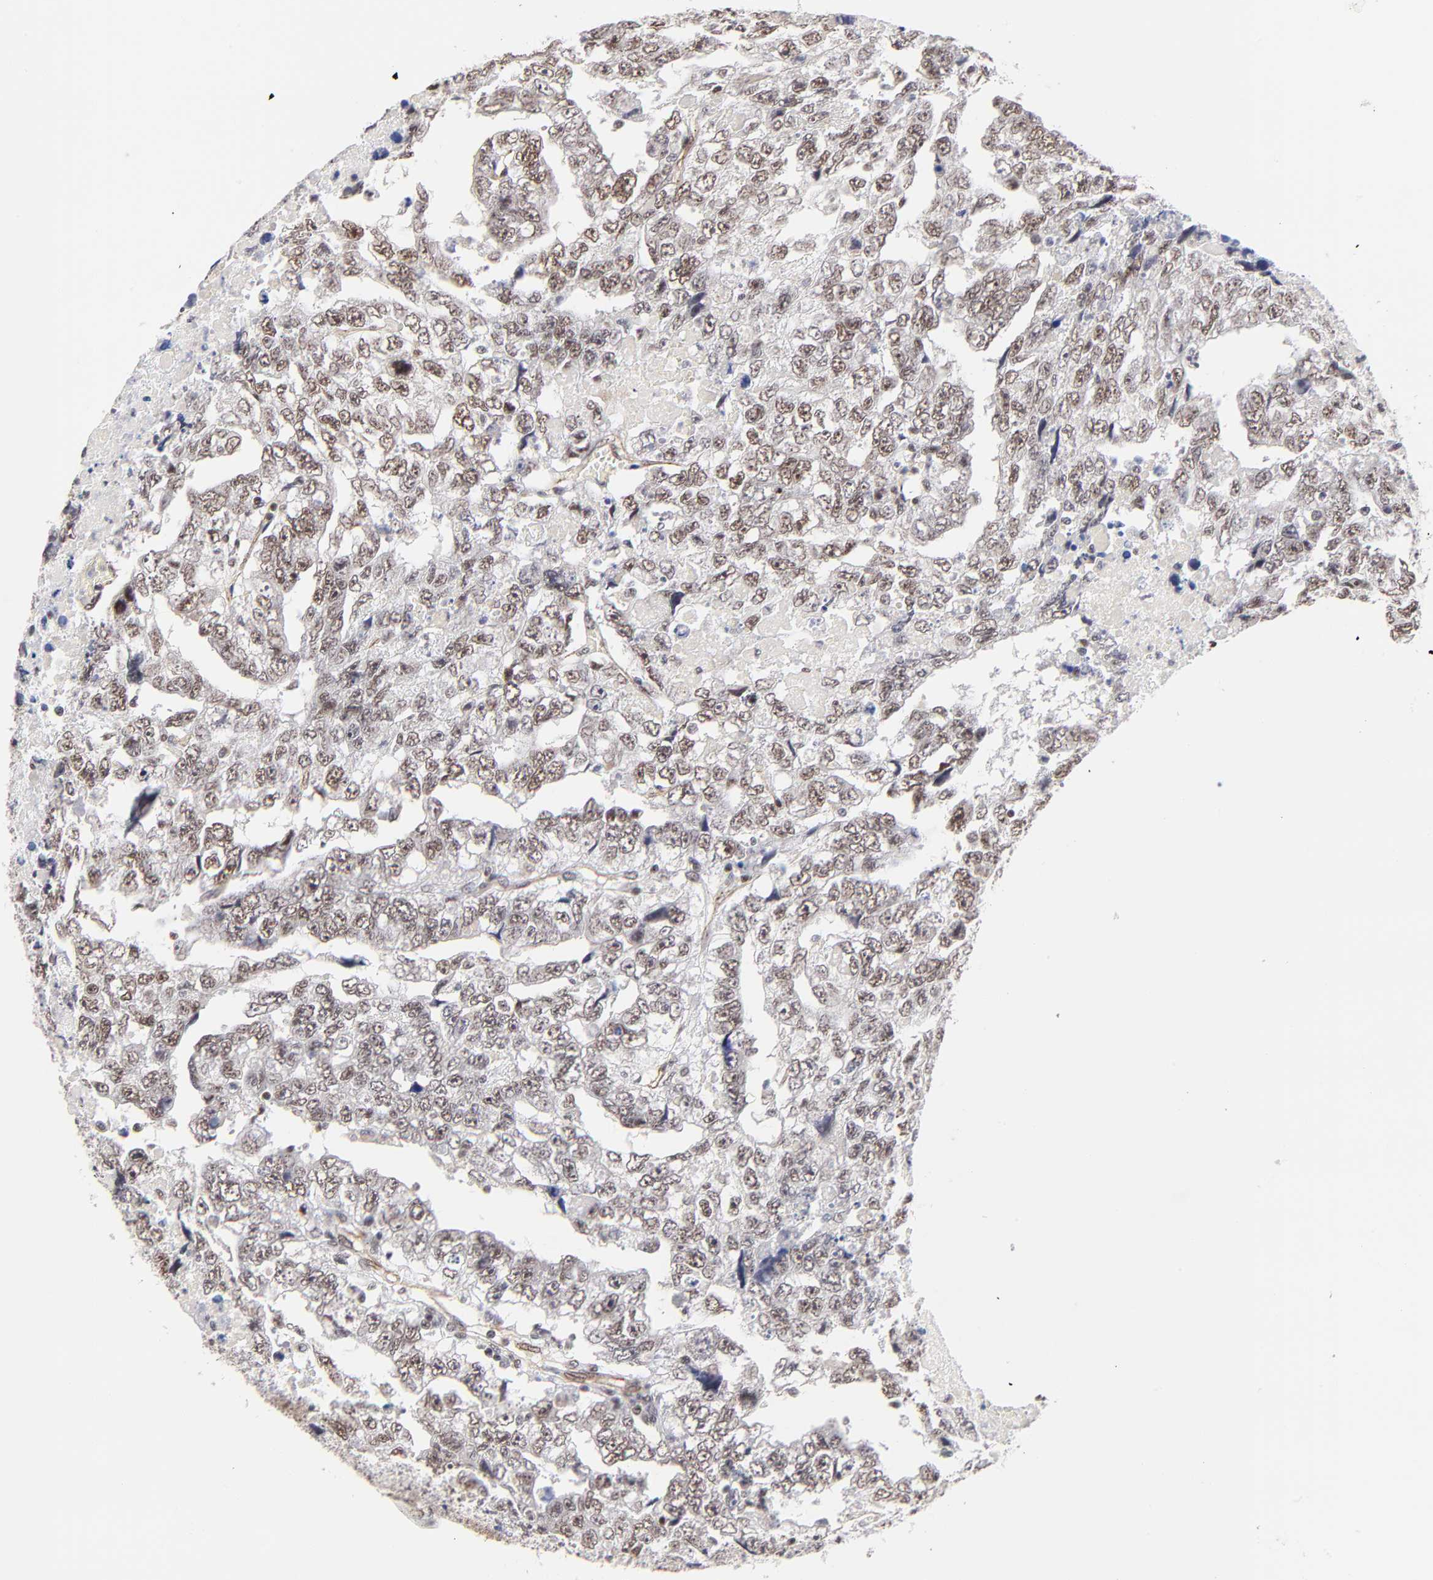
{"staining": {"intensity": "weak", "quantity": ">75%", "location": "nuclear"}, "tissue": "testis cancer", "cell_type": "Tumor cells", "image_type": "cancer", "snomed": [{"axis": "morphology", "description": "Carcinoma, Embryonal, NOS"}, {"axis": "topography", "description": "Testis"}], "caption": "Protein expression analysis of embryonal carcinoma (testis) demonstrates weak nuclear staining in about >75% of tumor cells.", "gene": "GABPA", "patient": {"sex": "male", "age": 36}}